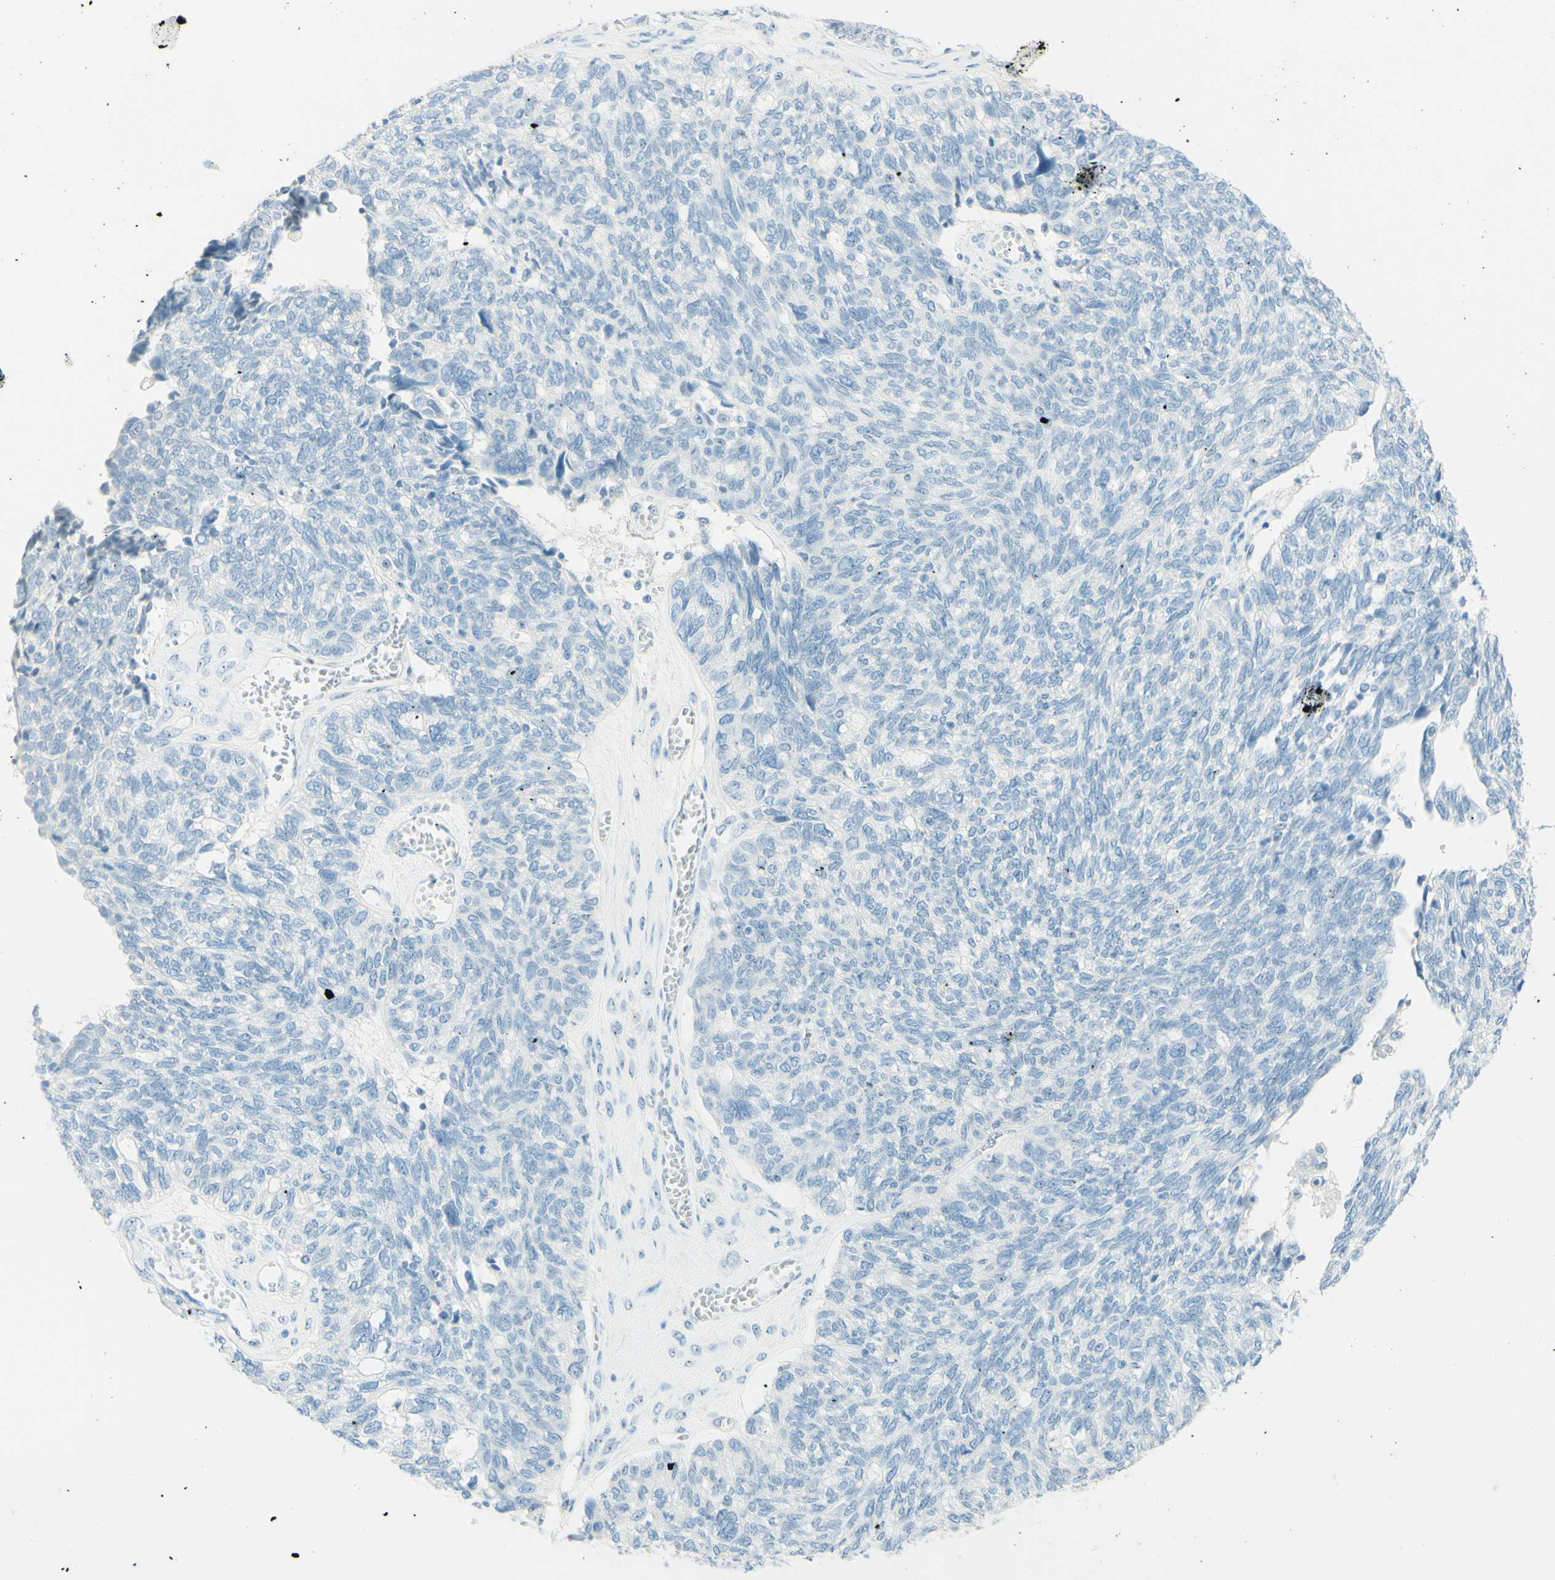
{"staining": {"intensity": "negative", "quantity": "none", "location": "none"}, "tissue": "ovarian cancer", "cell_type": "Tumor cells", "image_type": "cancer", "snomed": [{"axis": "morphology", "description": "Cystadenocarcinoma, serous, NOS"}, {"axis": "topography", "description": "Ovary"}], "caption": "High magnification brightfield microscopy of ovarian serous cystadenocarcinoma stained with DAB (brown) and counterstained with hematoxylin (blue): tumor cells show no significant positivity. Brightfield microscopy of immunohistochemistry stained with DAB (brown) and hematoxylin (blue), captured at high magnification.", "gene": "FMR1NB", "patient": {"sex": "female", "age": 79}}